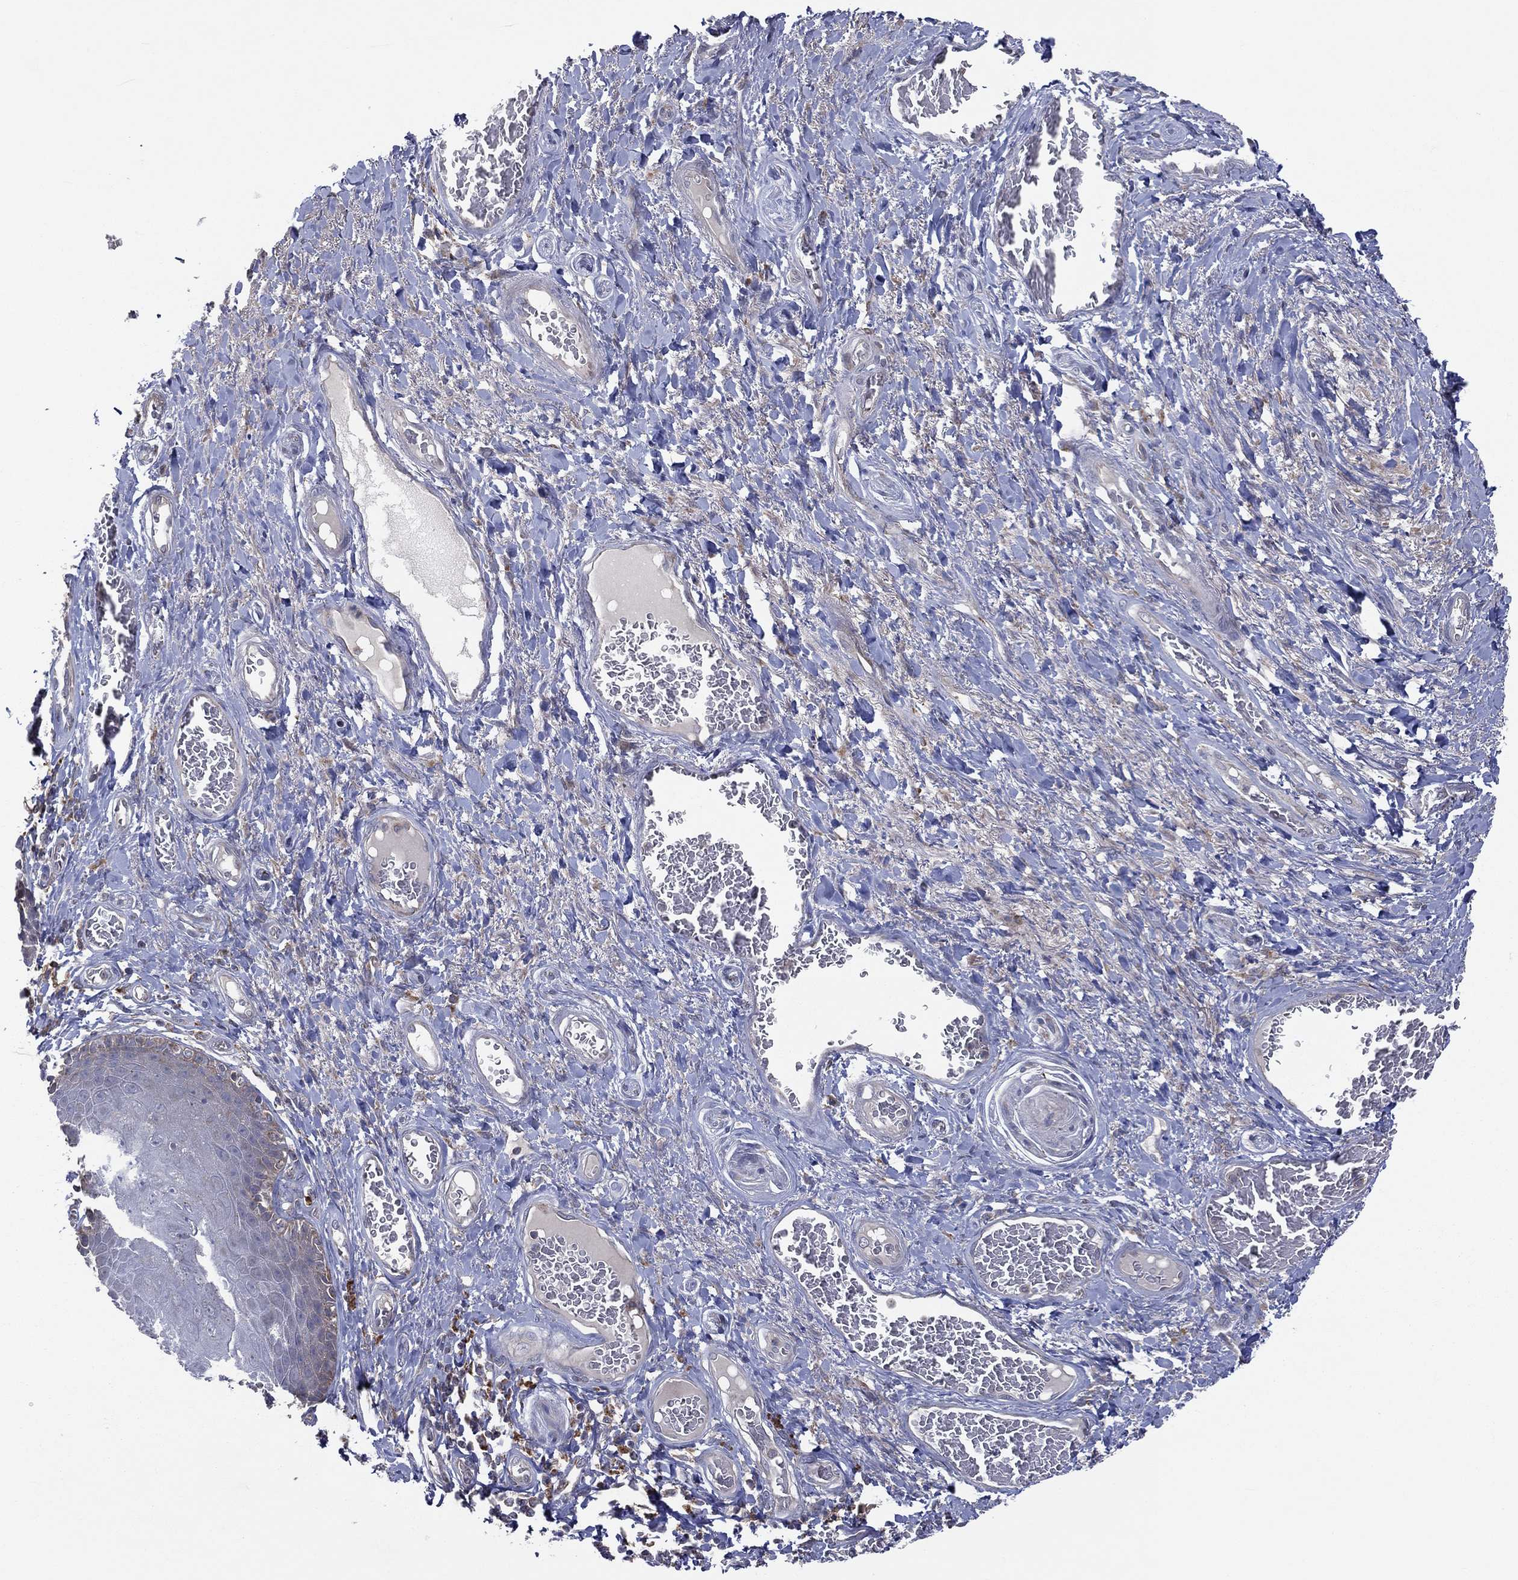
{"staining": {"intensity": "moderate", "quantity": "<25%", "location": "cytoplasmic/membranous"}, "tissue": "skin", "cell_type": "Epidermal cells", "image_type": "normal", "snomed": [{"axis": "morphology", "description": "Normal tissue, NOS"}, {"axis": "topography", "description": "Skeletal muscle"}, {"axis": "topography", "description": "Anal"}, {"axis": "topography", "description": "Peripheral nerve tissue"}], "caption": "Immunohistochemical staining of benign skin demonstrates <25% levels of moderate cytoplasmic/membranous protein staining in approximately <25% of epidermal cells.", "gene": "STARD3", "patient": {"sex": "male", "age": 53}}